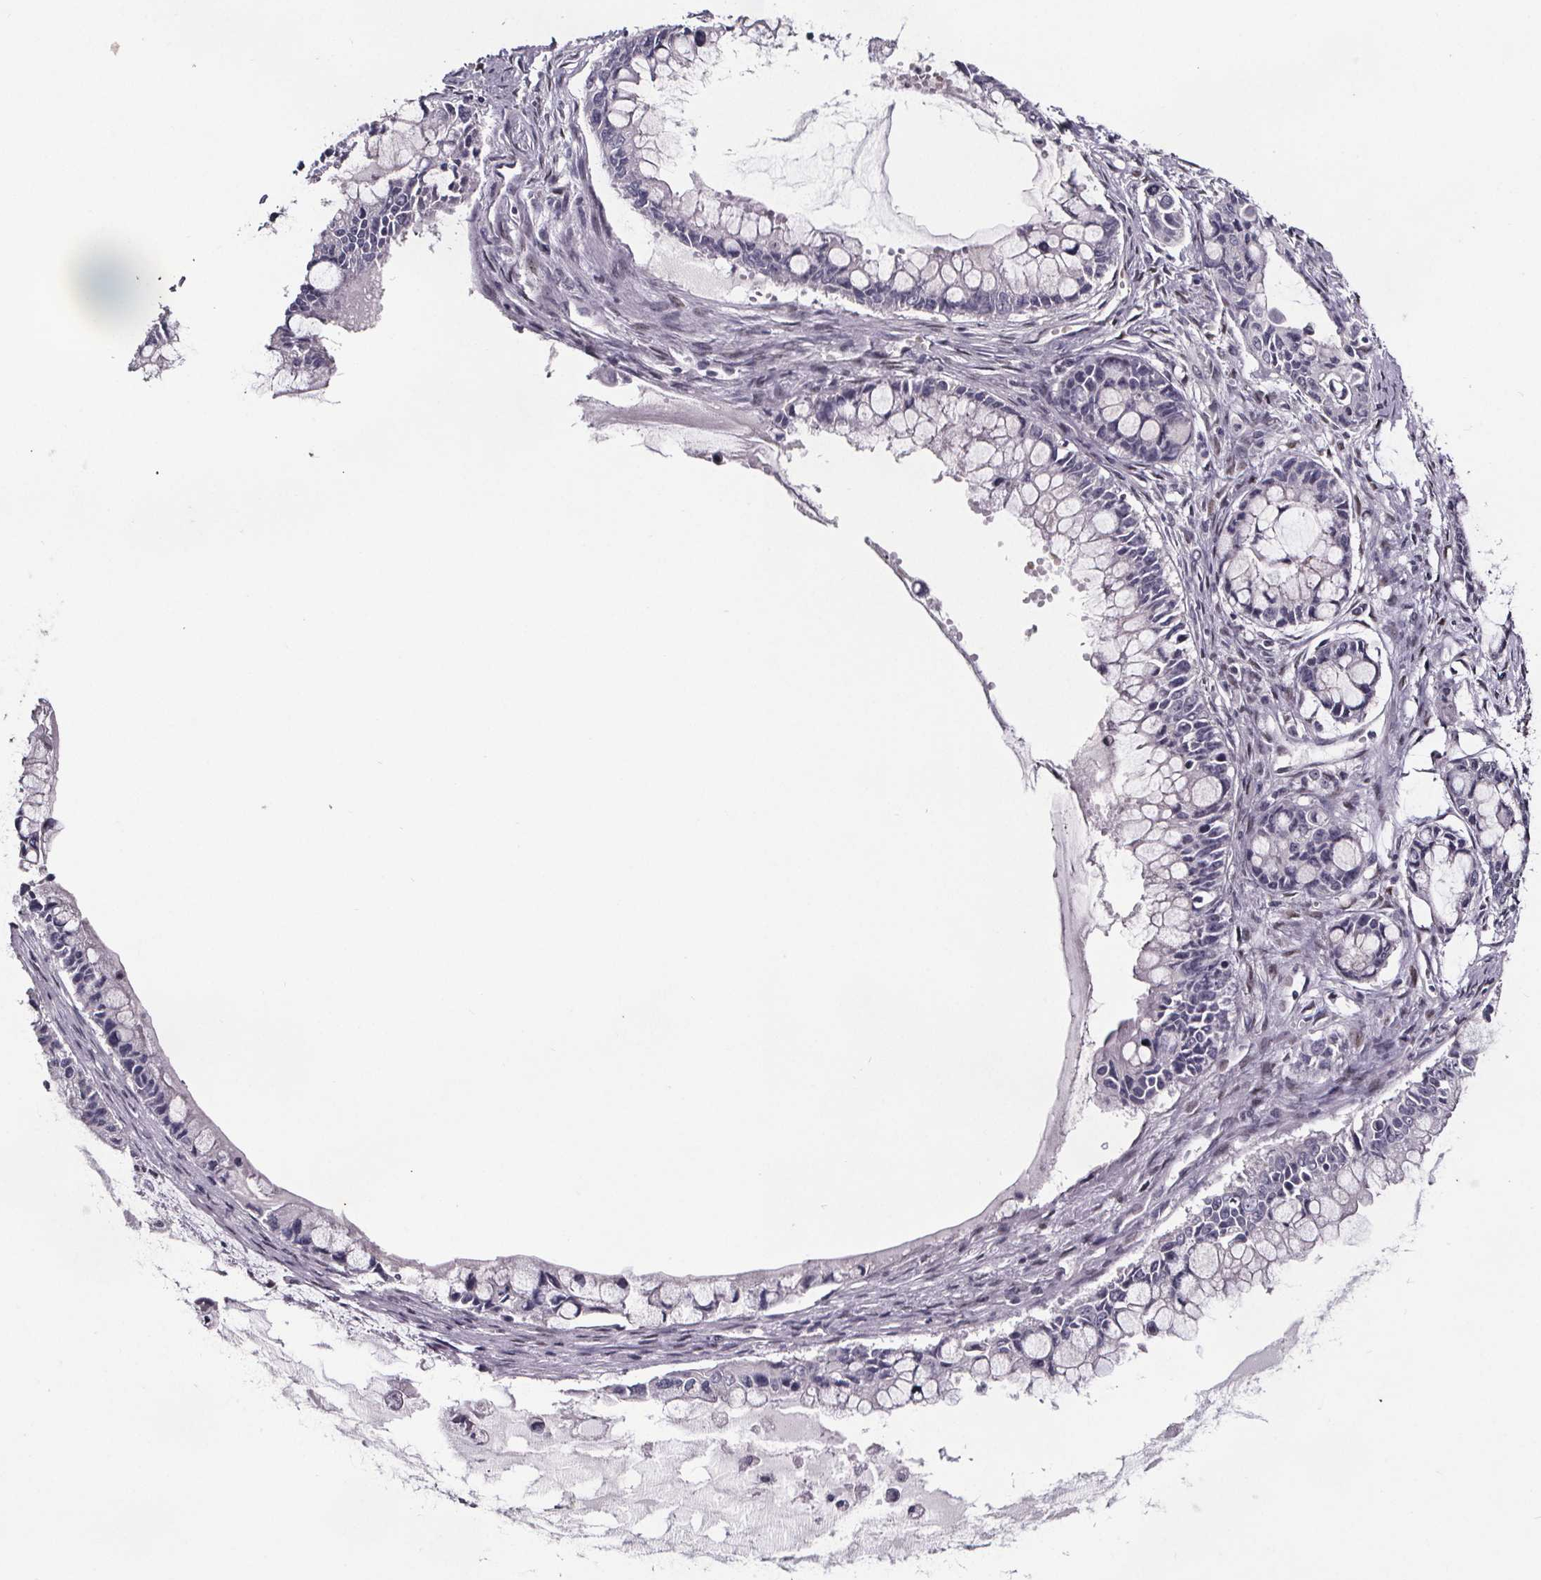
{"staining": {"intensity": "negative", "quantity": "none", "location": "none"}, "tissue": "ovarian cancer", "cell_type": "Tumor cells", "image_type": "cancer", "snomed": [{"axis": "morphology", "description": "Cystadenocarcinoma, mucinous, NOS"}, {"axis": "topography", "description": "Ovary"}], "caption": "Immunohistochemical staining of ovarian cancer (mucinous cystadenocarcinoma) shows no significant expression in tumor cells. (DAB (3,3'-diaminobenzidine) immunohistochemistry (IHC), high magnification).", "gene": "AR", "patient": {"sex": "female", "age": 63}}